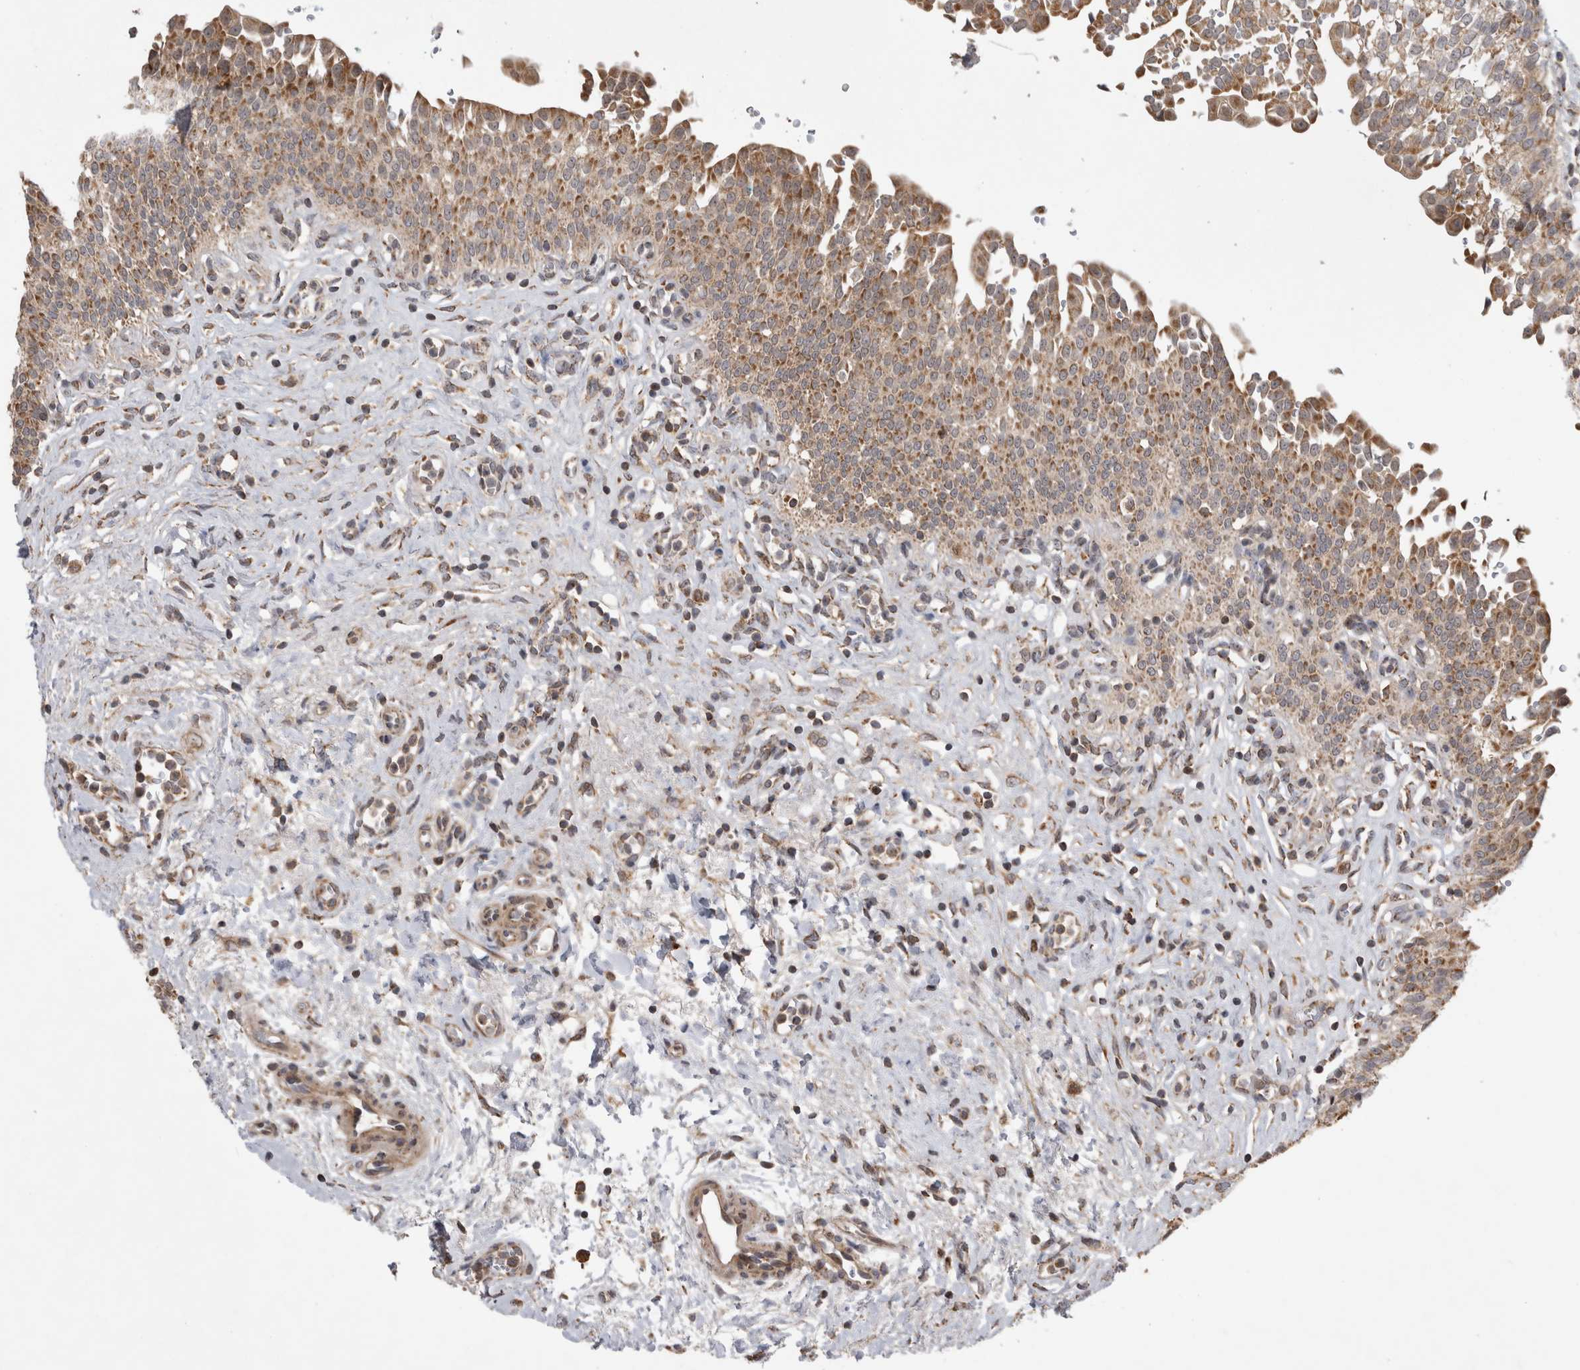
{"staining": {"intensity": "moderate", "quantity": ">75%", "location": "cytoplasmic/membranous"}, "tissue": "urinary bladder", "cell_type": "Urothelial cells", "image_type": "normal", "snomed": [{"axis": "morphology", "description": "Urothelial carcinoma, High grade"}, {"axis": "topography", "description": "Urinary bladder"}], "caption": "Brown immunohistochemical staining in normal urinary bladder demonstrates moderate cytoplasmic/membranous staining in about >75% of urothelial cells.", "gene": "KCNIP1", "patient": {"sex": "male", "age": 46}}